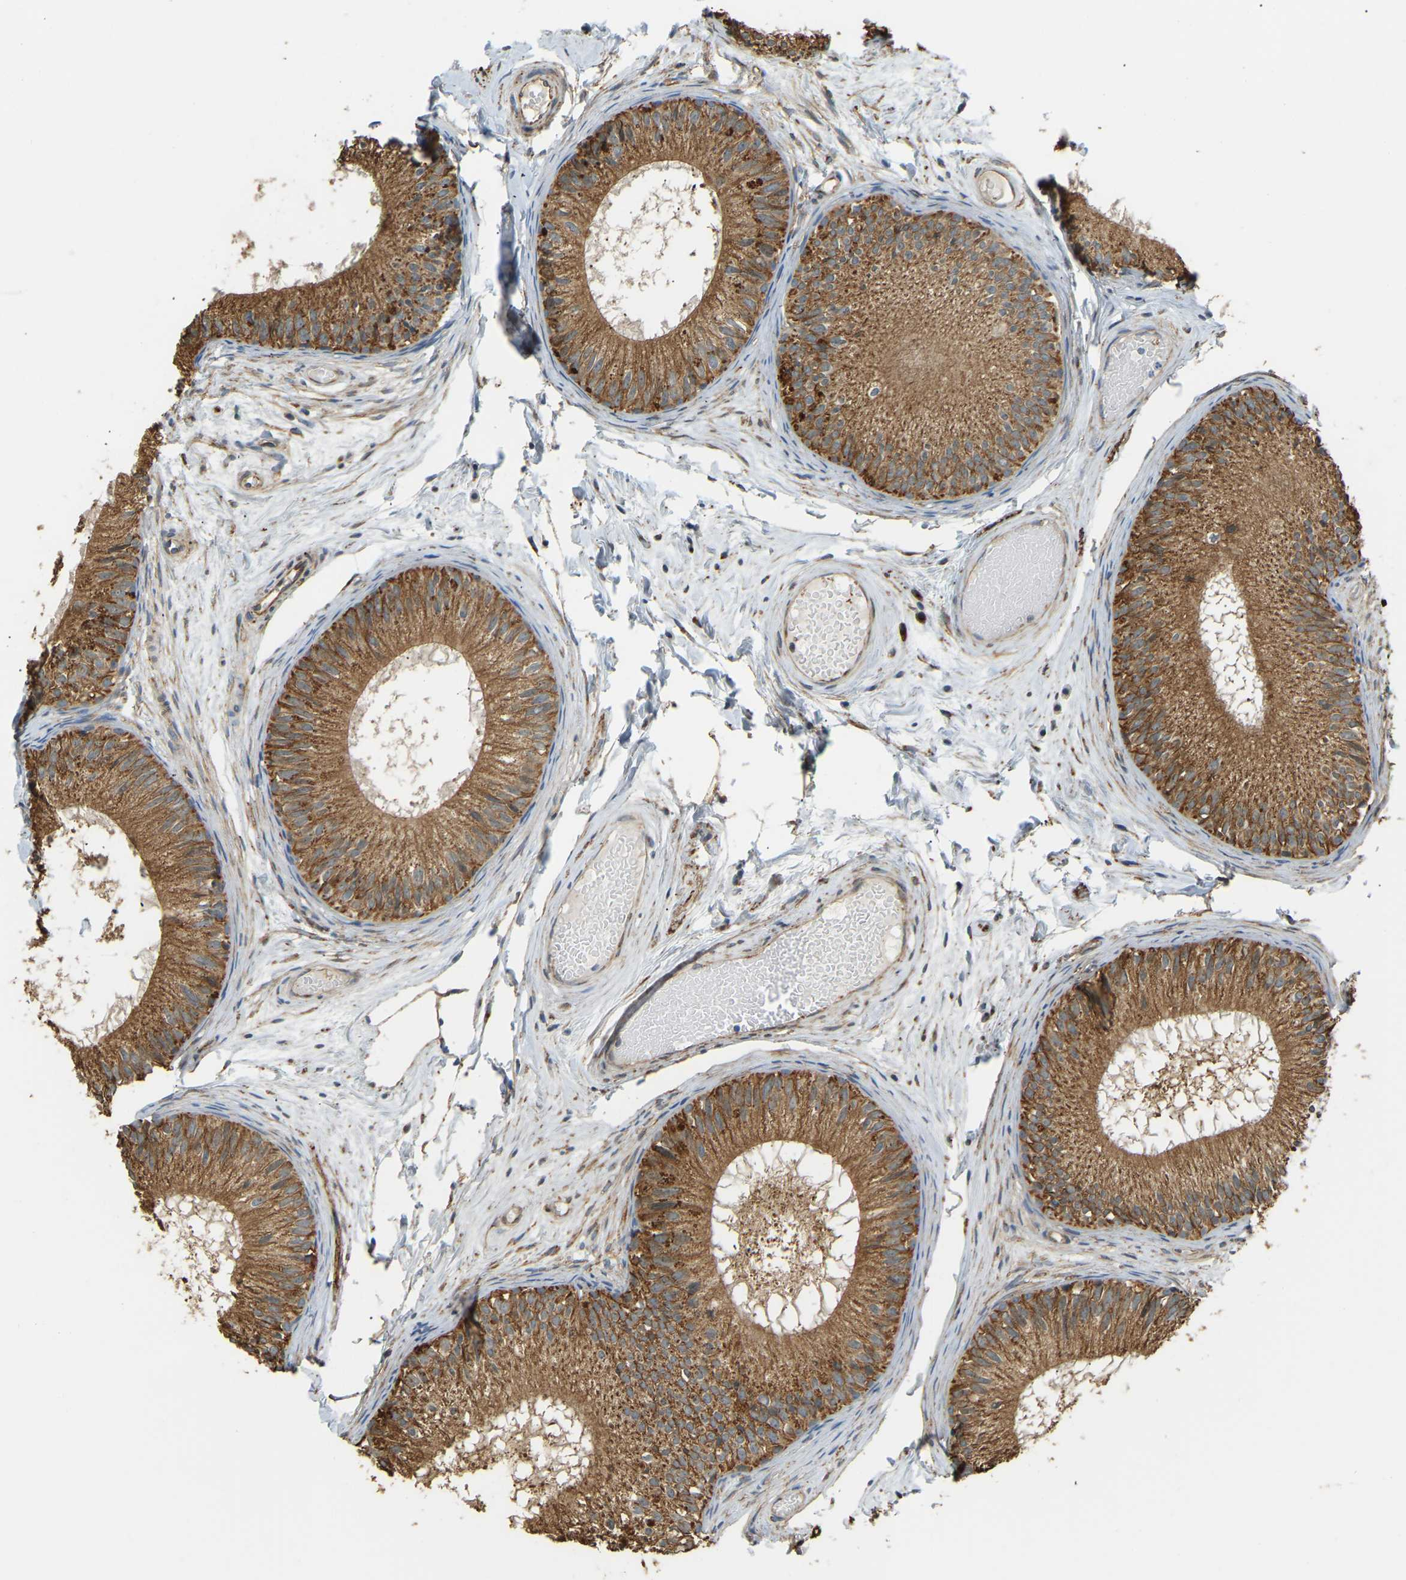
{"staining": {"intensity": "moderate", "quantity": ">75%", "location": "cytoplasmic/membranous"}, "tissue": "epididymis", "cell_type": "Glandular cells", "image_type": "normal", "snomed": [{"axis": "morphology", "description": "Normal tissue, NOS"}, {"axis": "topography", "description": "Epididymis"}], "caption": "Immunohistochemistry staining of normal epididymis, which demonstrates medium levels of moderate cytoplasmic/membranous expression in approximately >75% of glandular cells indicating moderate cytoplasmic/membranous protein staining. The staining was performed using DAB (brown) for protein detection and nuclei were counterstained in hematoxylin (blue).", "gene": "NME8", "patient": {"sex": "male", "age": 46}}